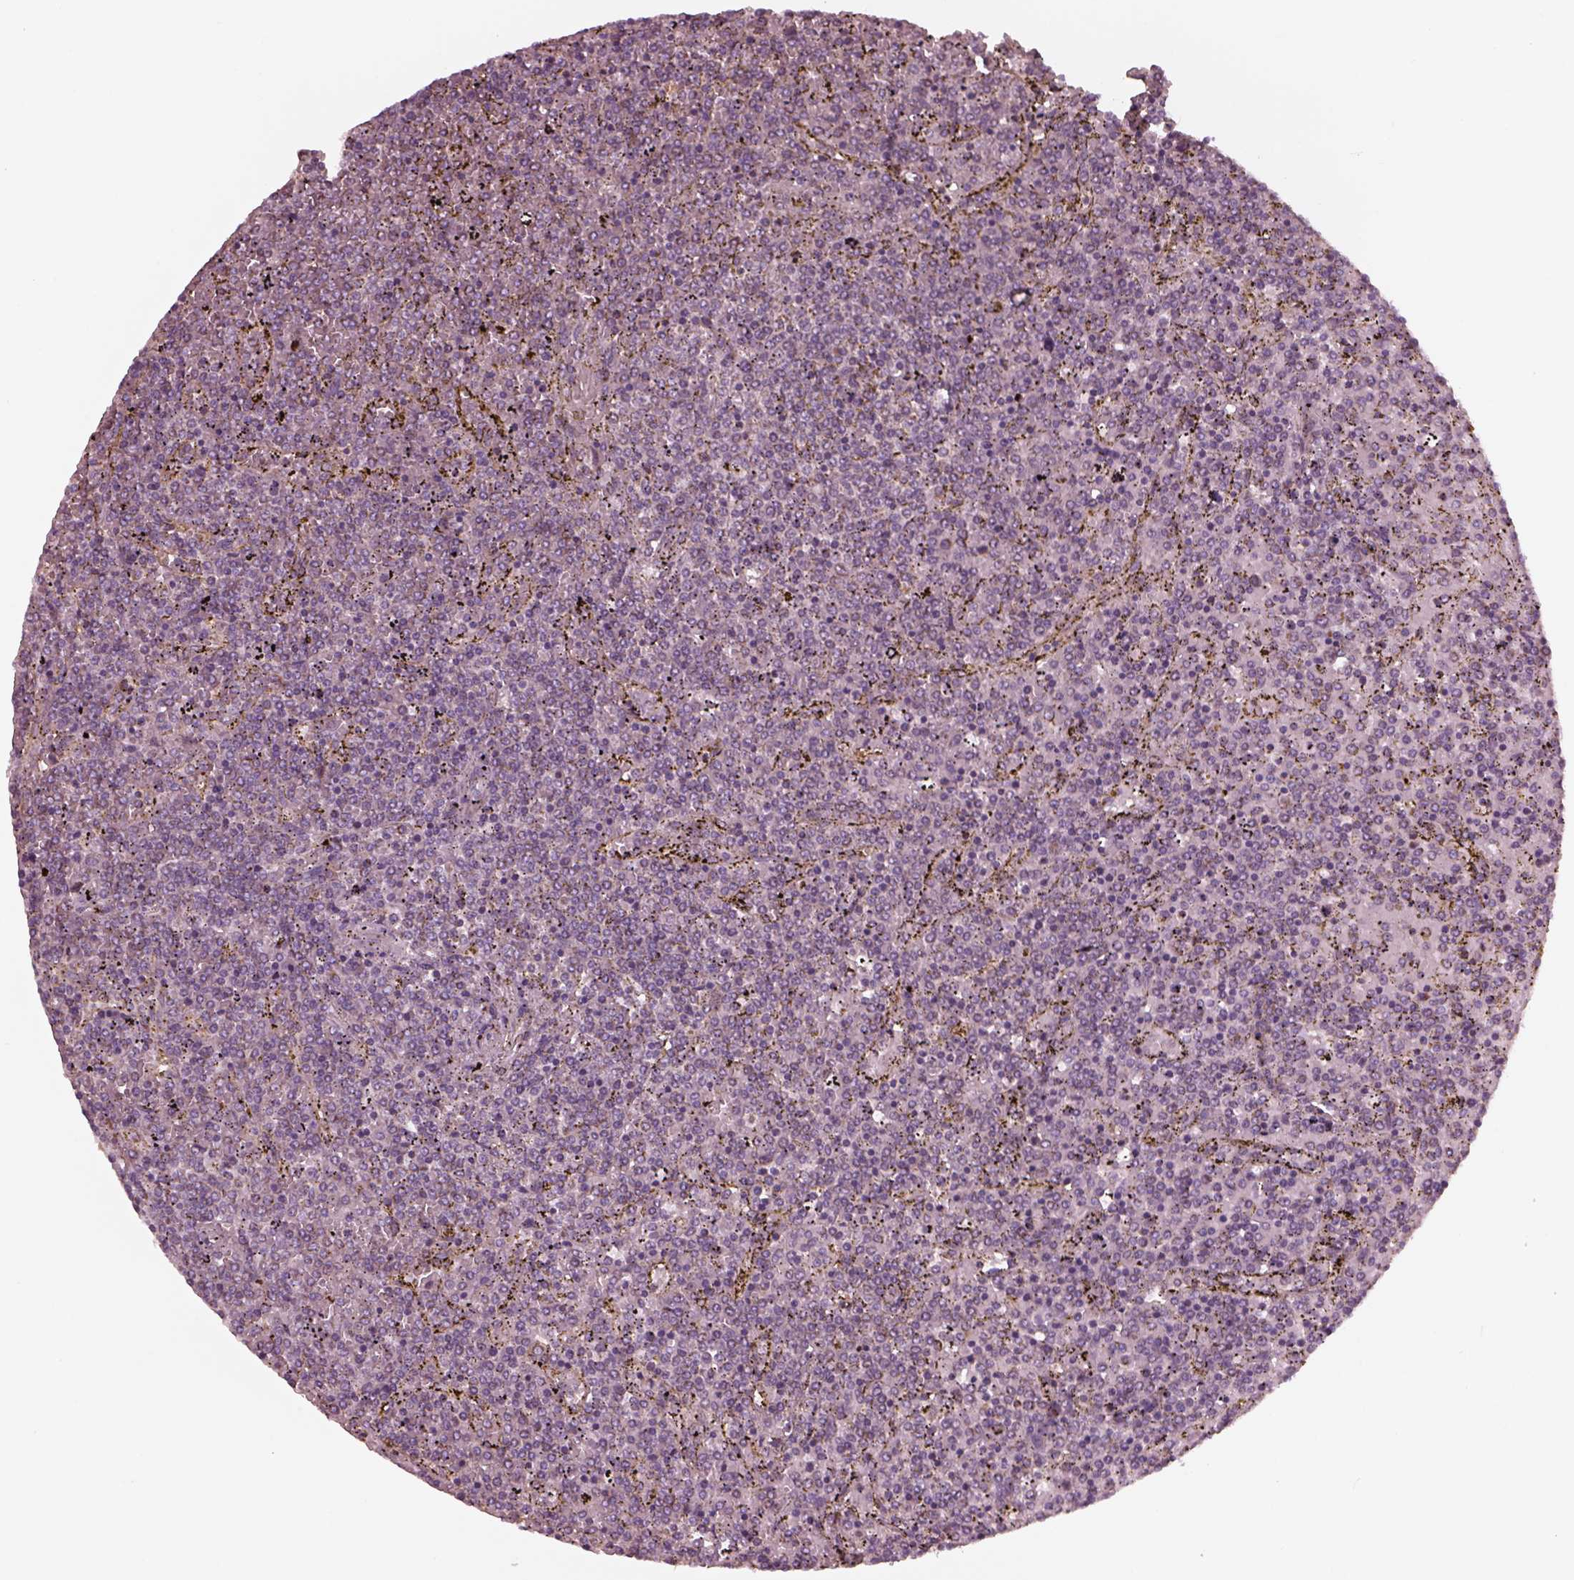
{"staining": {"intensity": "negative", "quantity": "none", "location": "none"}, "tissue": "lymphoma", "cell_type": "Tumor cells", "image_type": "cancer", "snomed": [{"axis": "morphology", "description": "Malignant lymphoma, non-Hodgkin's type, Low grade"}, {"axis": "topography", "description": "Spleen"}], "caption": "Immunohistochemistry photomicrograph of neoplastic tissue: human lymphoma stained with DAB exhibits no significant protein positivity in tumor cells.", "gene": "CELSR3", "patient": {"sex": "female", "age": 77}}